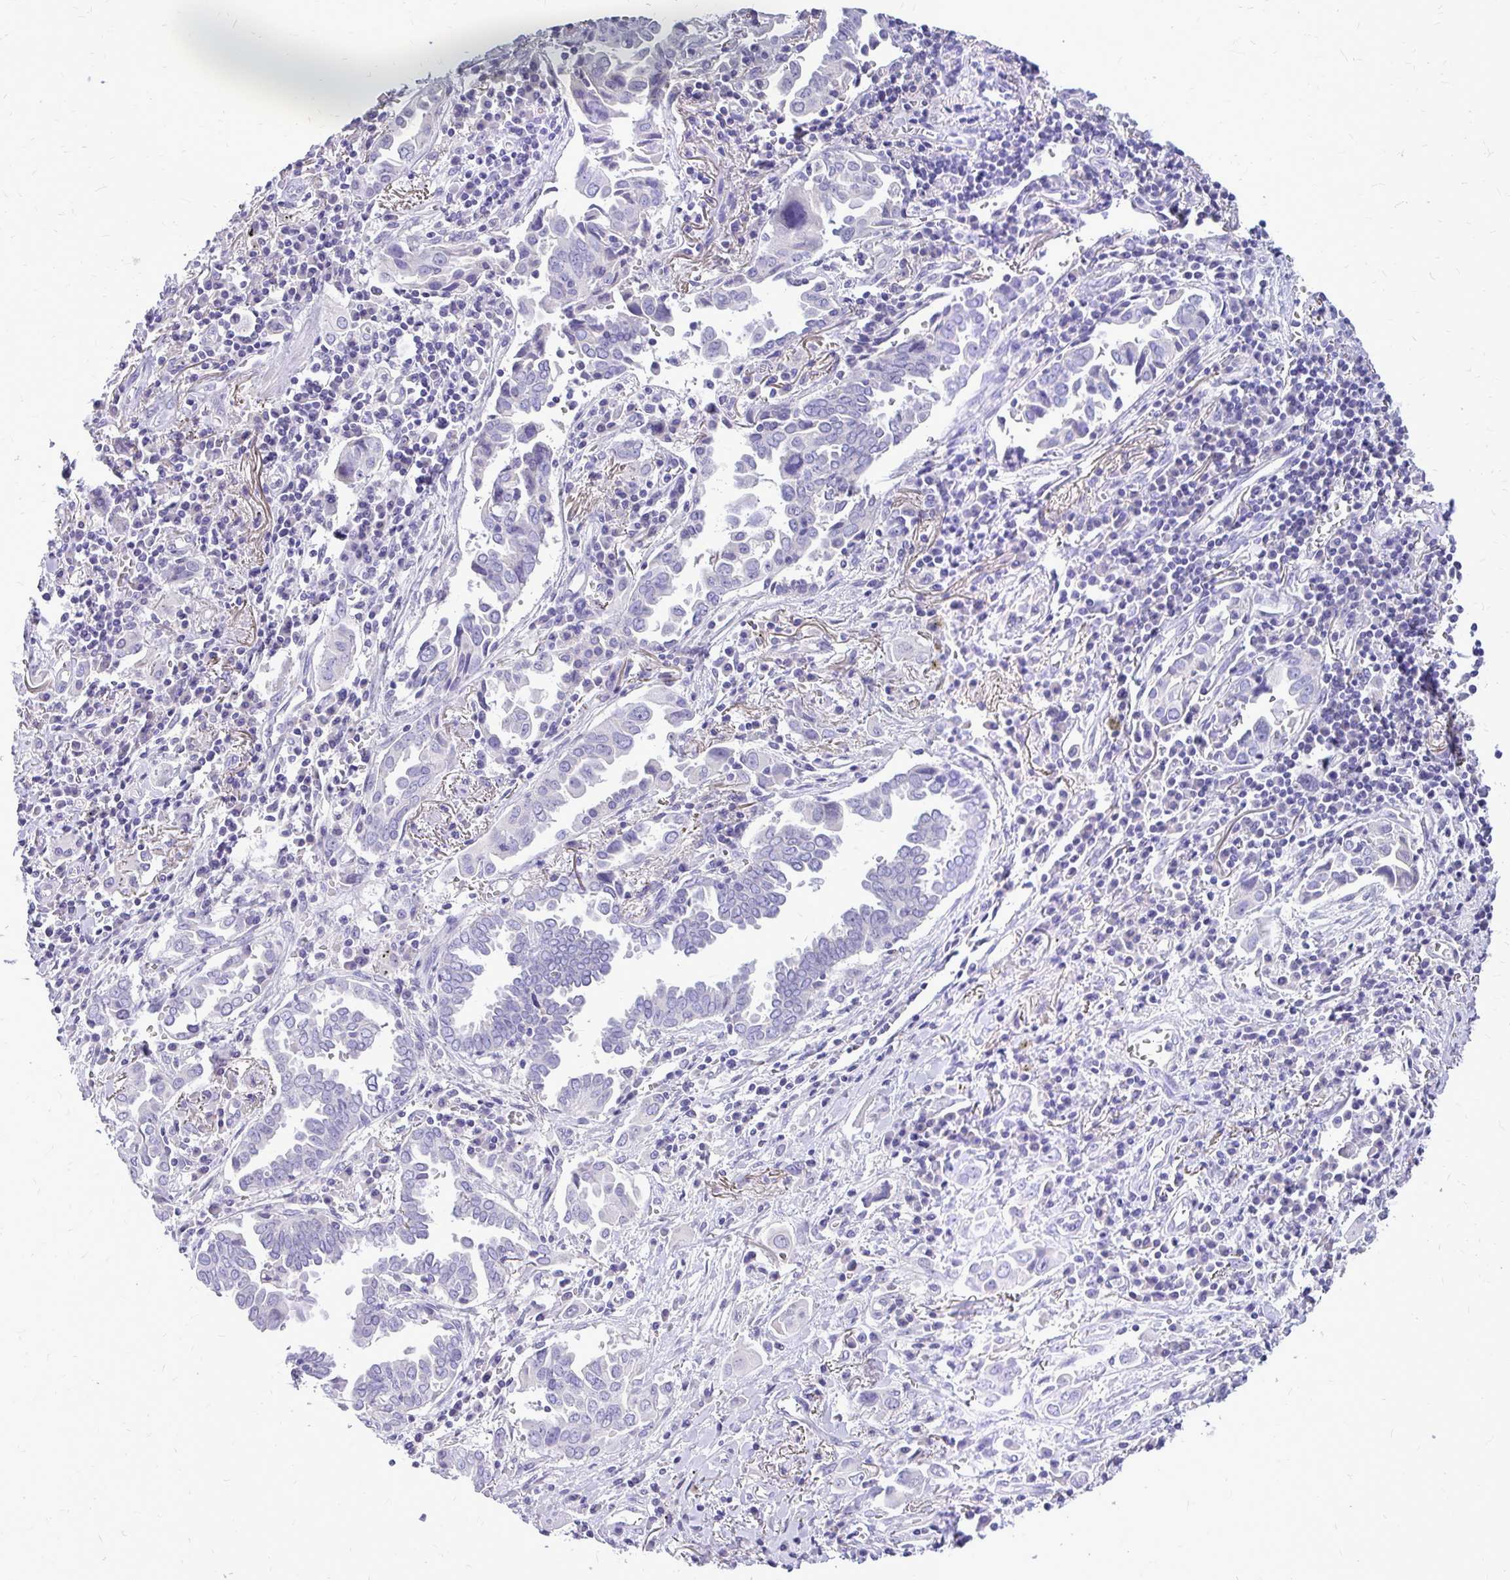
{"staining": {"intensity": "negative", "quantity": "none", "location": "none"}, "tissue": "lung cancer", "cell_type": "Tumor cells", "image_type": "cancer", "snomed": [{"axis": "morphology", "description": "Adenocarcinoma, NOS"}, {"axis": "topography", "description": "Lung"}], "caption": "Immunohistochemical staining of human lung adenocarcinoma reveals no significant expression in tumor cells.", "gene": "MAP1LC3A", "patient": {"sex": "male", "age": 76}}